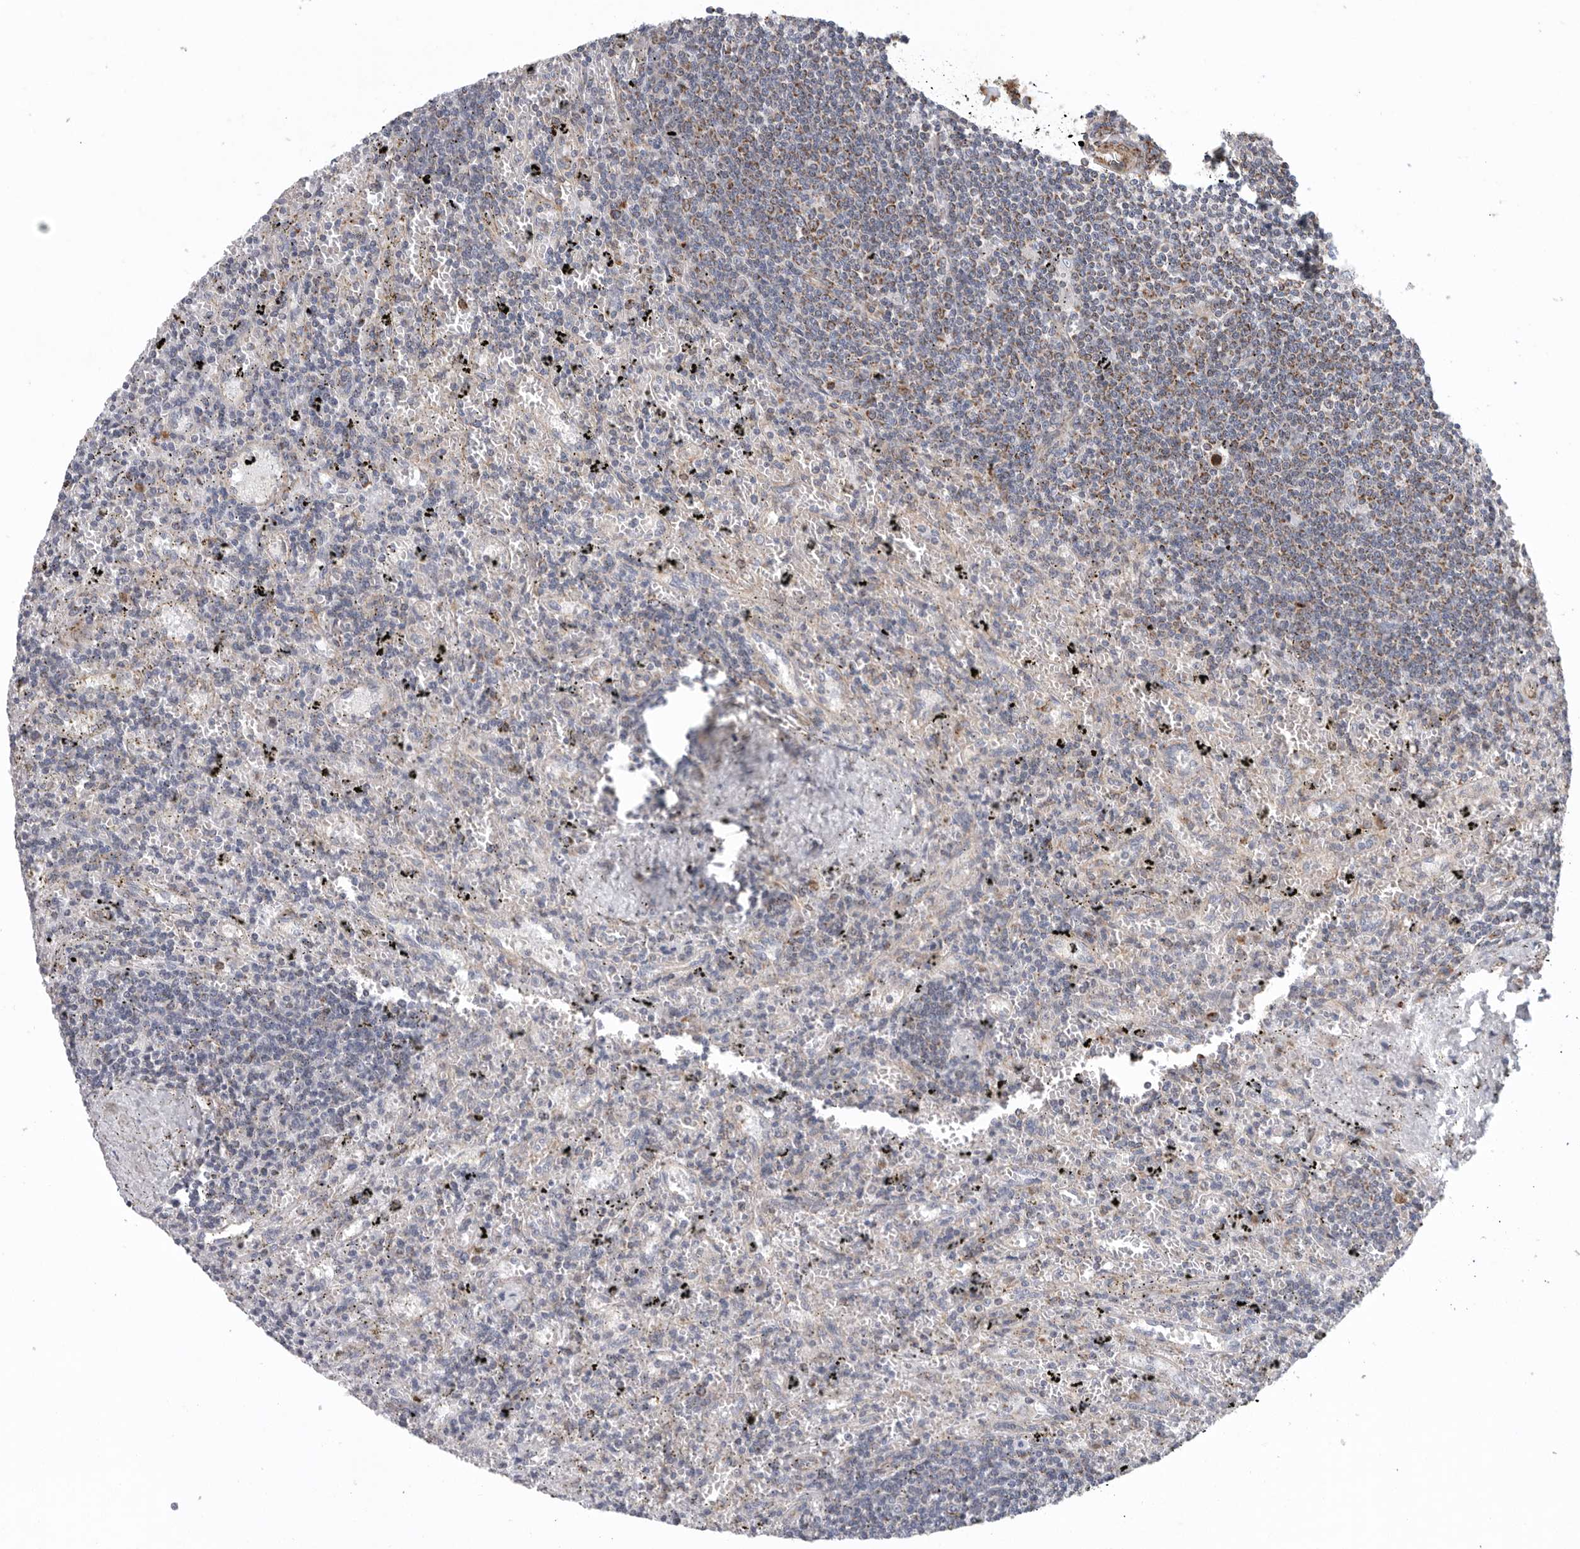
{"staining": {"intensity": "moderate", "quantity": "<25%", "location": "cytoplasmic/membranous"}, "tissue": "lymphoma", "cell_type": "Tumor cells", "image_type": "cancer", "snomed": [{"axis": "morphology", "description": "Malignant lymphoma, non-Hodgkin's type, Low grade"}, {"axis": "topography", "description": "Spleen"}], "caption": "About <25% of tumor cells in malignant lymphoma, non-Hodgkin's type (low-grade) reveal moderate cytoplasmic/membranous protein staining as visualized by brown immunohistochemical staining.", "gene": "FKBP8", "patient": {"sex": "male", "age": 76}}